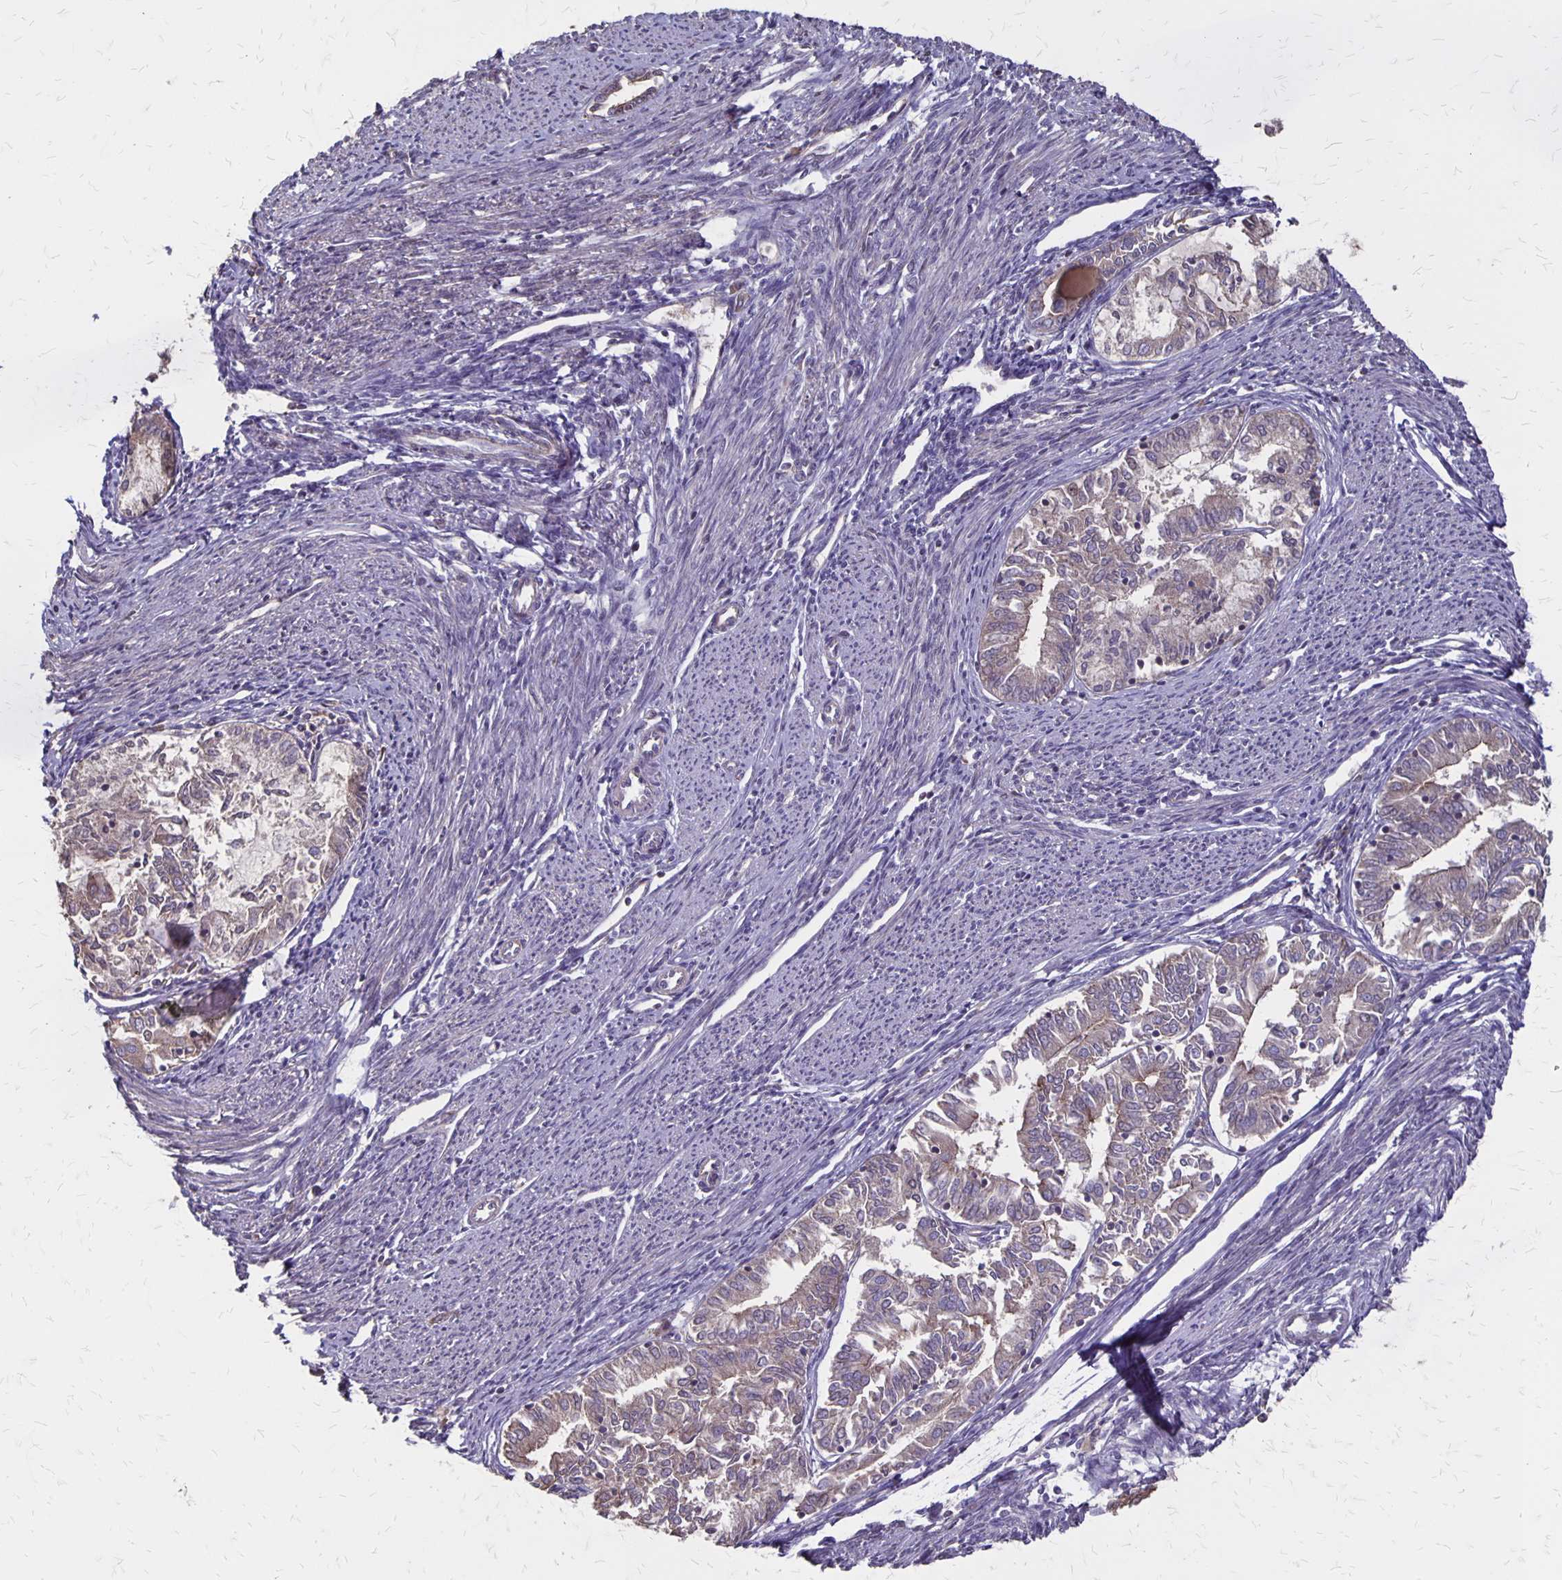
{"staining": {"intensity": "weak", "quantity": "<25%", "location": "cytoplasmic/membranous"}, "tissue": "endometrial cancer", "cell_type": "Tumor cells", "image_type": "cancer", "snomed": [{"axis": "morphology", "description": "Adenocarcinoma, NOS"}, {"axis": "topography", "description": "Endometrium"}], "caption": "A high-resolution image shows immunohistochemistry staining of endometrial cancer, which shows no significant expression in tumor cells.", "gene": "PROM2", "patient": {"sex": "female", "age": 79}}